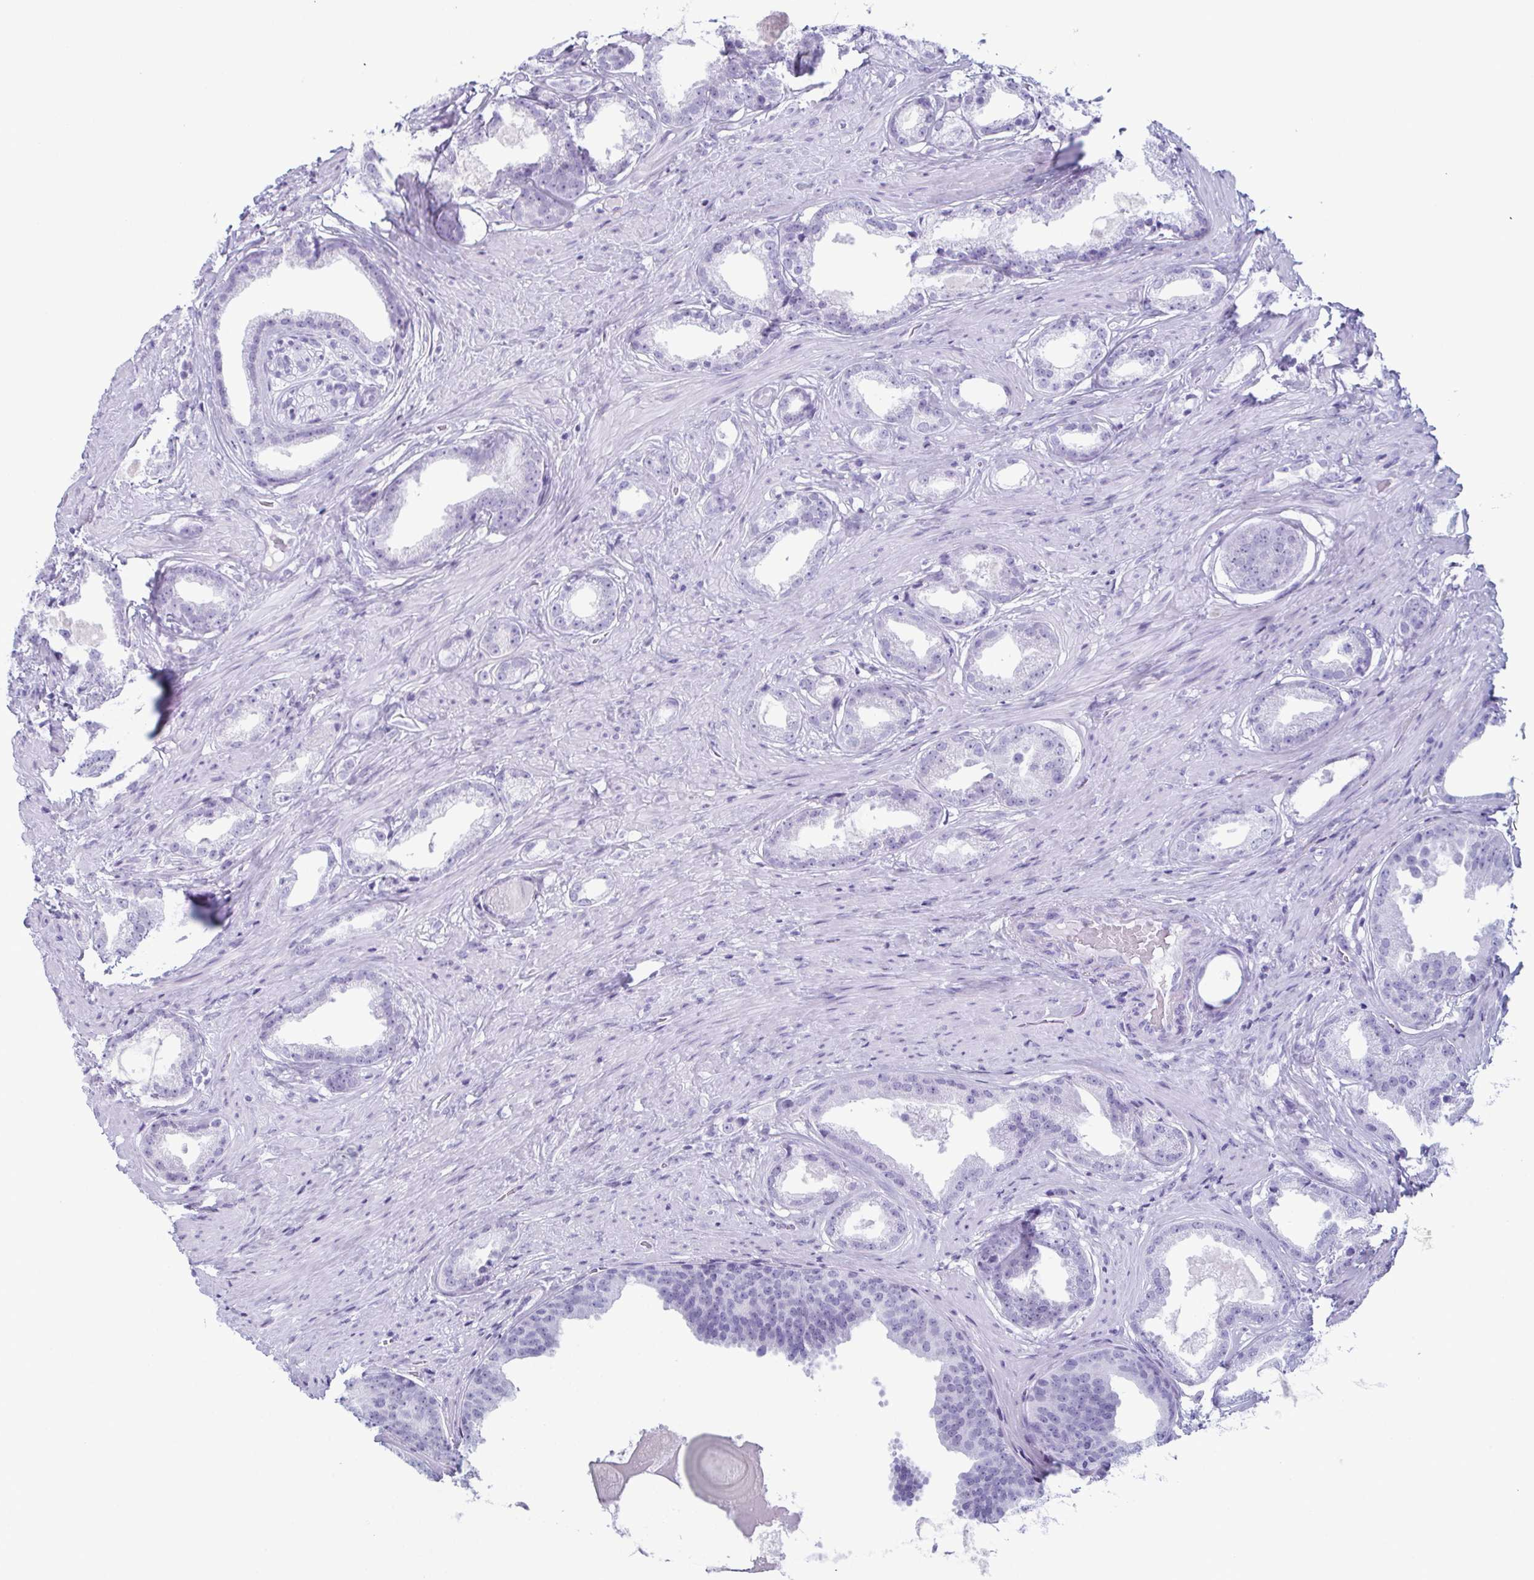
{"staining": {"intensity": "negative", "quantity": "none", "location": "none"}, "tissue": "prostate cancer", "cell_type": "Tumor cells", "image_type": "cancer", "snomed": [{"axis": "morphology", "description": "Adenocarcinoma, Low grade"}, {"axis": "topography", "description": "Prostate"}], "caption": "Immunohistochemical staining of prostate adenocarcinoma (low-grade) reveals no significant expression in tumor cells.", "gene": "ENKUR", "patient": {"sex": "male", "age": 65}}